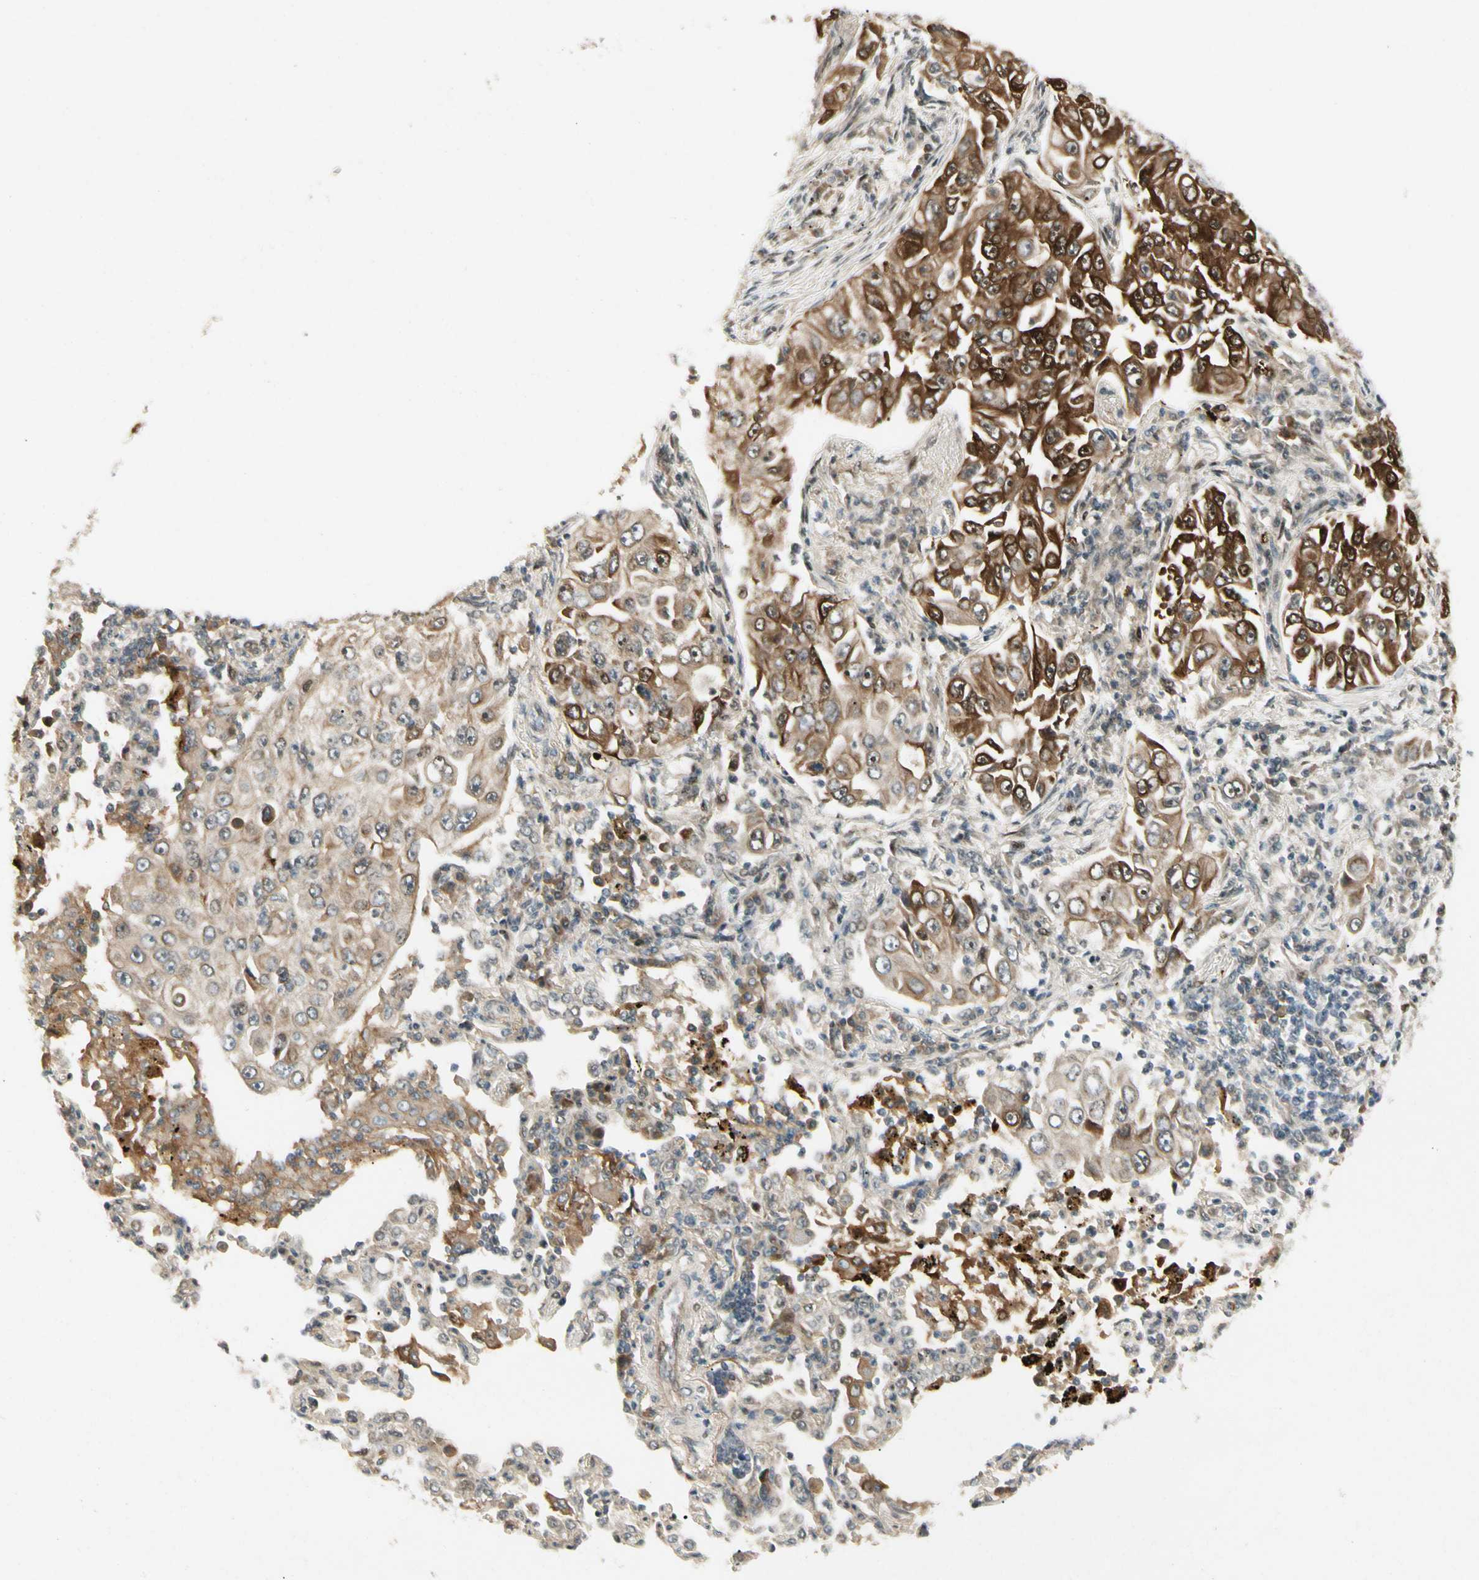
{"staining": {"intensity": "strong", "quantity": ">75%", "location": "cytoplasmic/membranous"}, "tissue": "lung cancer", "cell_type": "Tumor cells", "image_type": "cancer", "snomed": [{"axis": "morphology", "description": "Adenocarcinoma, NOS"}, {"axis": "topography", "description": "Lung"}], "caption": "A brown stain shows strong cytoplasmic/membranous positivity of a protein in human adenocarcinoma (lung) tumor cells.", "gene": "FNDC3B", "patient": {"sex": "male", "age": 84}}